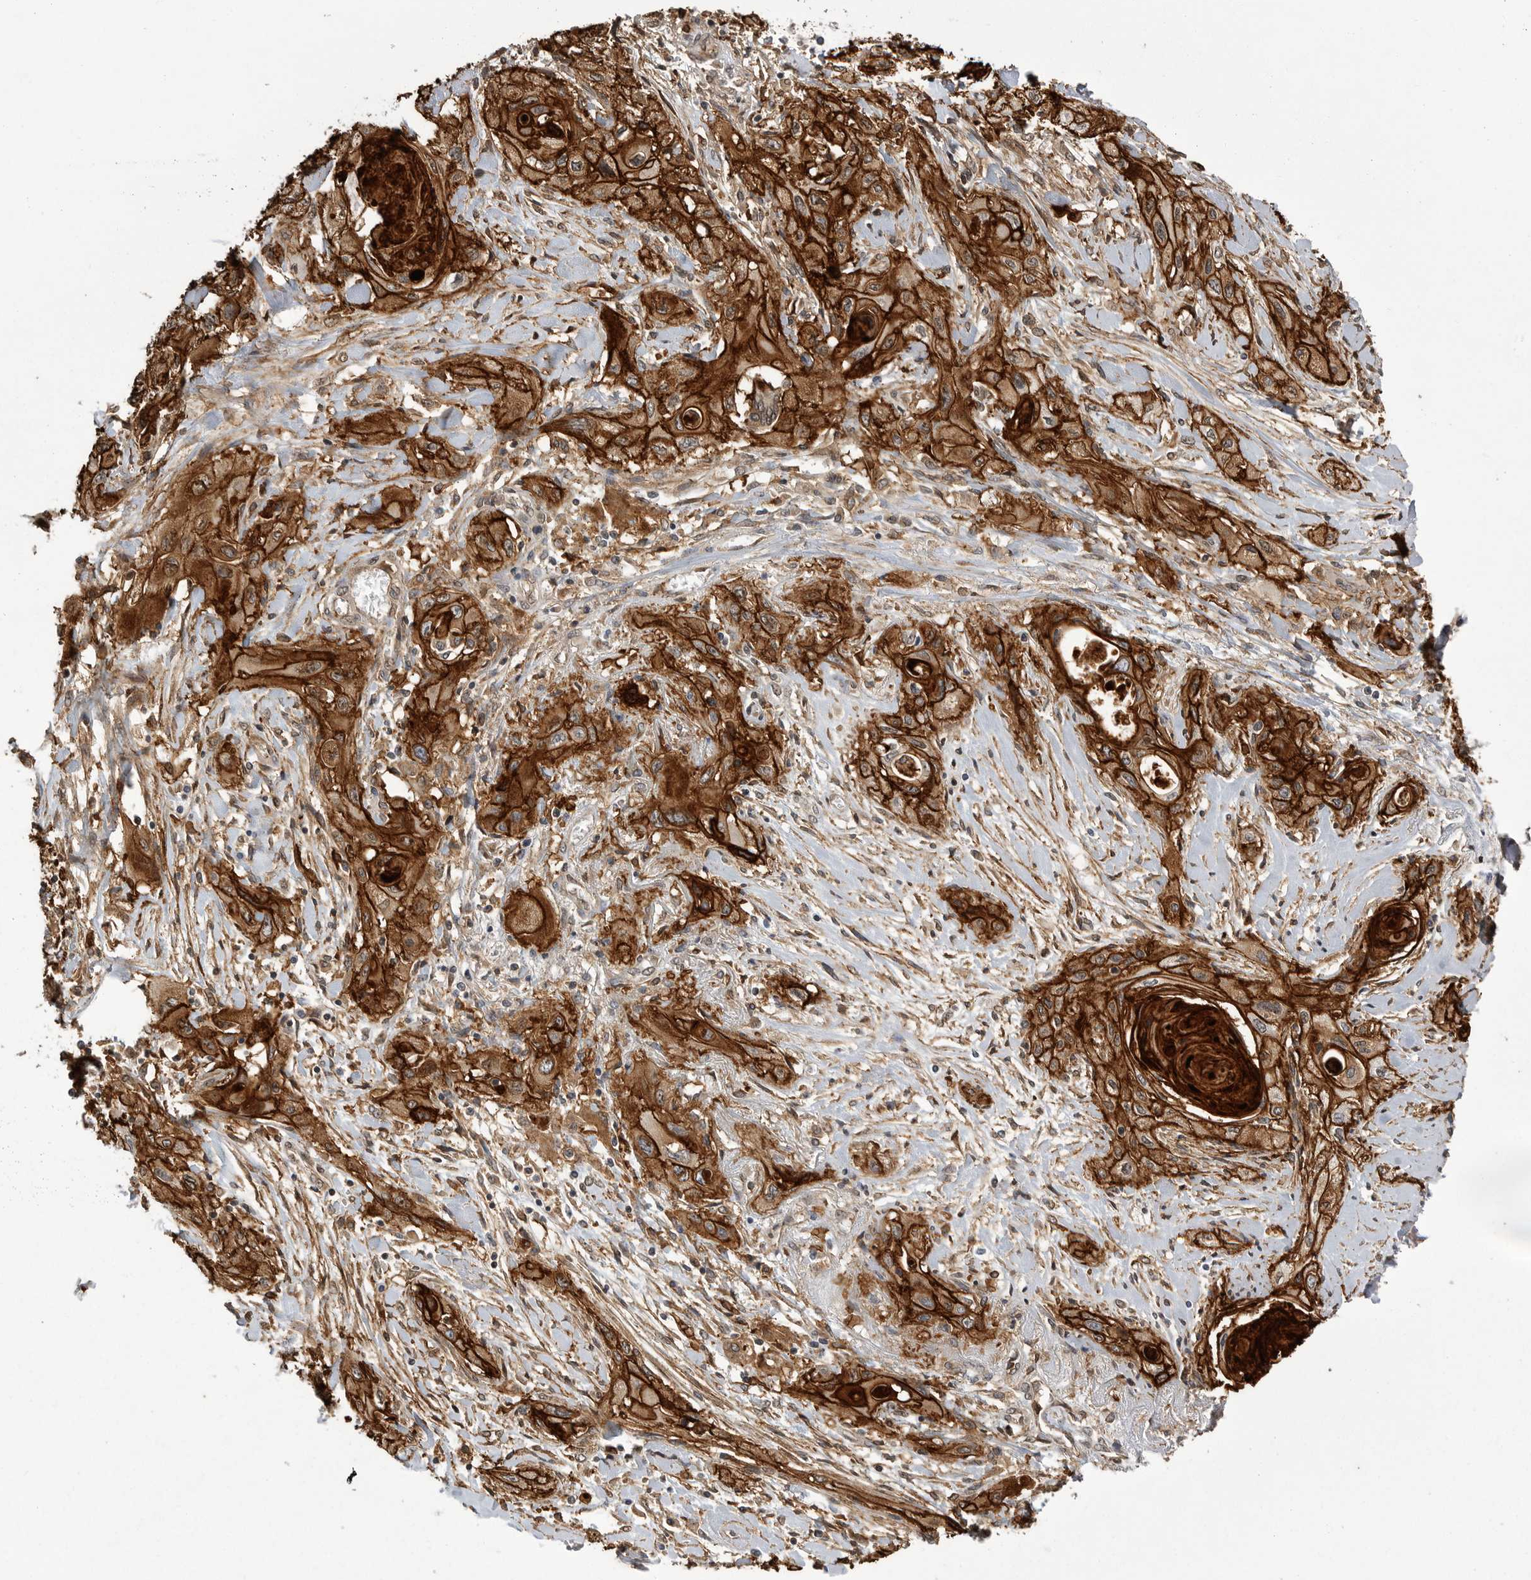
{"staining": {"intensity": "strong", "quantity": ">75%", "location": "cytoplasmic/membranous"}, "tissue": "lung cancer", "cell_type": "Tumor cells", "image_type": "cancer", "snomed": [{"axis": "morphology", "description": "Squamous cell carcinoma, NOS"}, {"axis": "topography", "description": "Lung"}], "caption": "Strong cytoplasmic/membranous staining for a protein is seen in about >75% of tumor cells of lung cancer using immunohistochemistry.", "gene": "NECTIN1", "patient": {"sex": "female", "age": 47}}